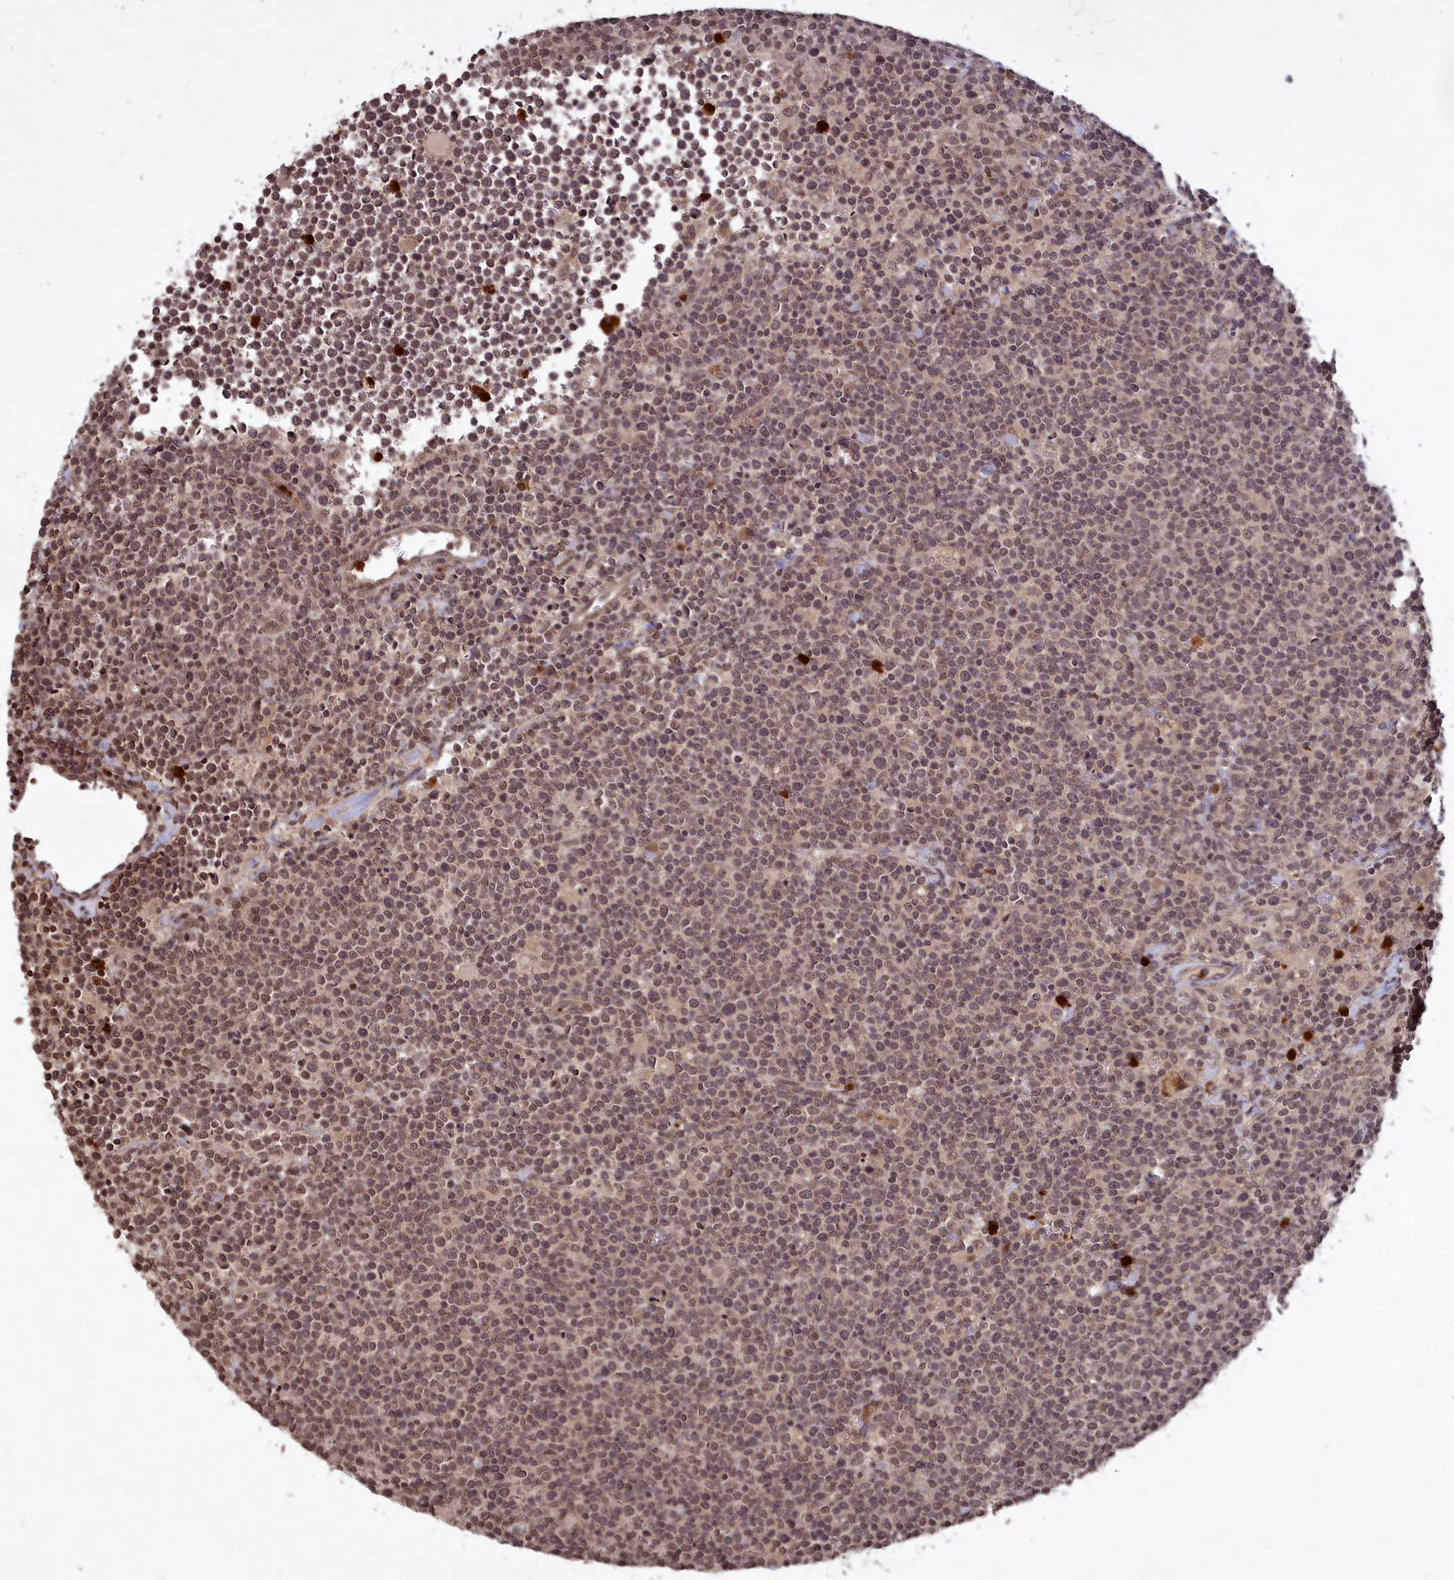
{"staining": {"intensity": "weak", "quantity": ">75%", "location": "nuclear"}, "tissue": "lymphoma", "cell_type": "Tumor cells", "image_type": "cancer", "snomed": [{"axis": "morphology", "description": "Malignant lymphoma, non-Hodgkin's type, High grade"}, {"axis": "topography", "description": "Lymph node"}], "caption": "The image displays immunohistochemical staining of high-grade malignant lymphoma, non-Hodgkin's type. There is weak nuclear expression is identified in approximately >75% of tumor cells.", "gene": "SRMS", "patient": {"sex": "male", "age": 61}}